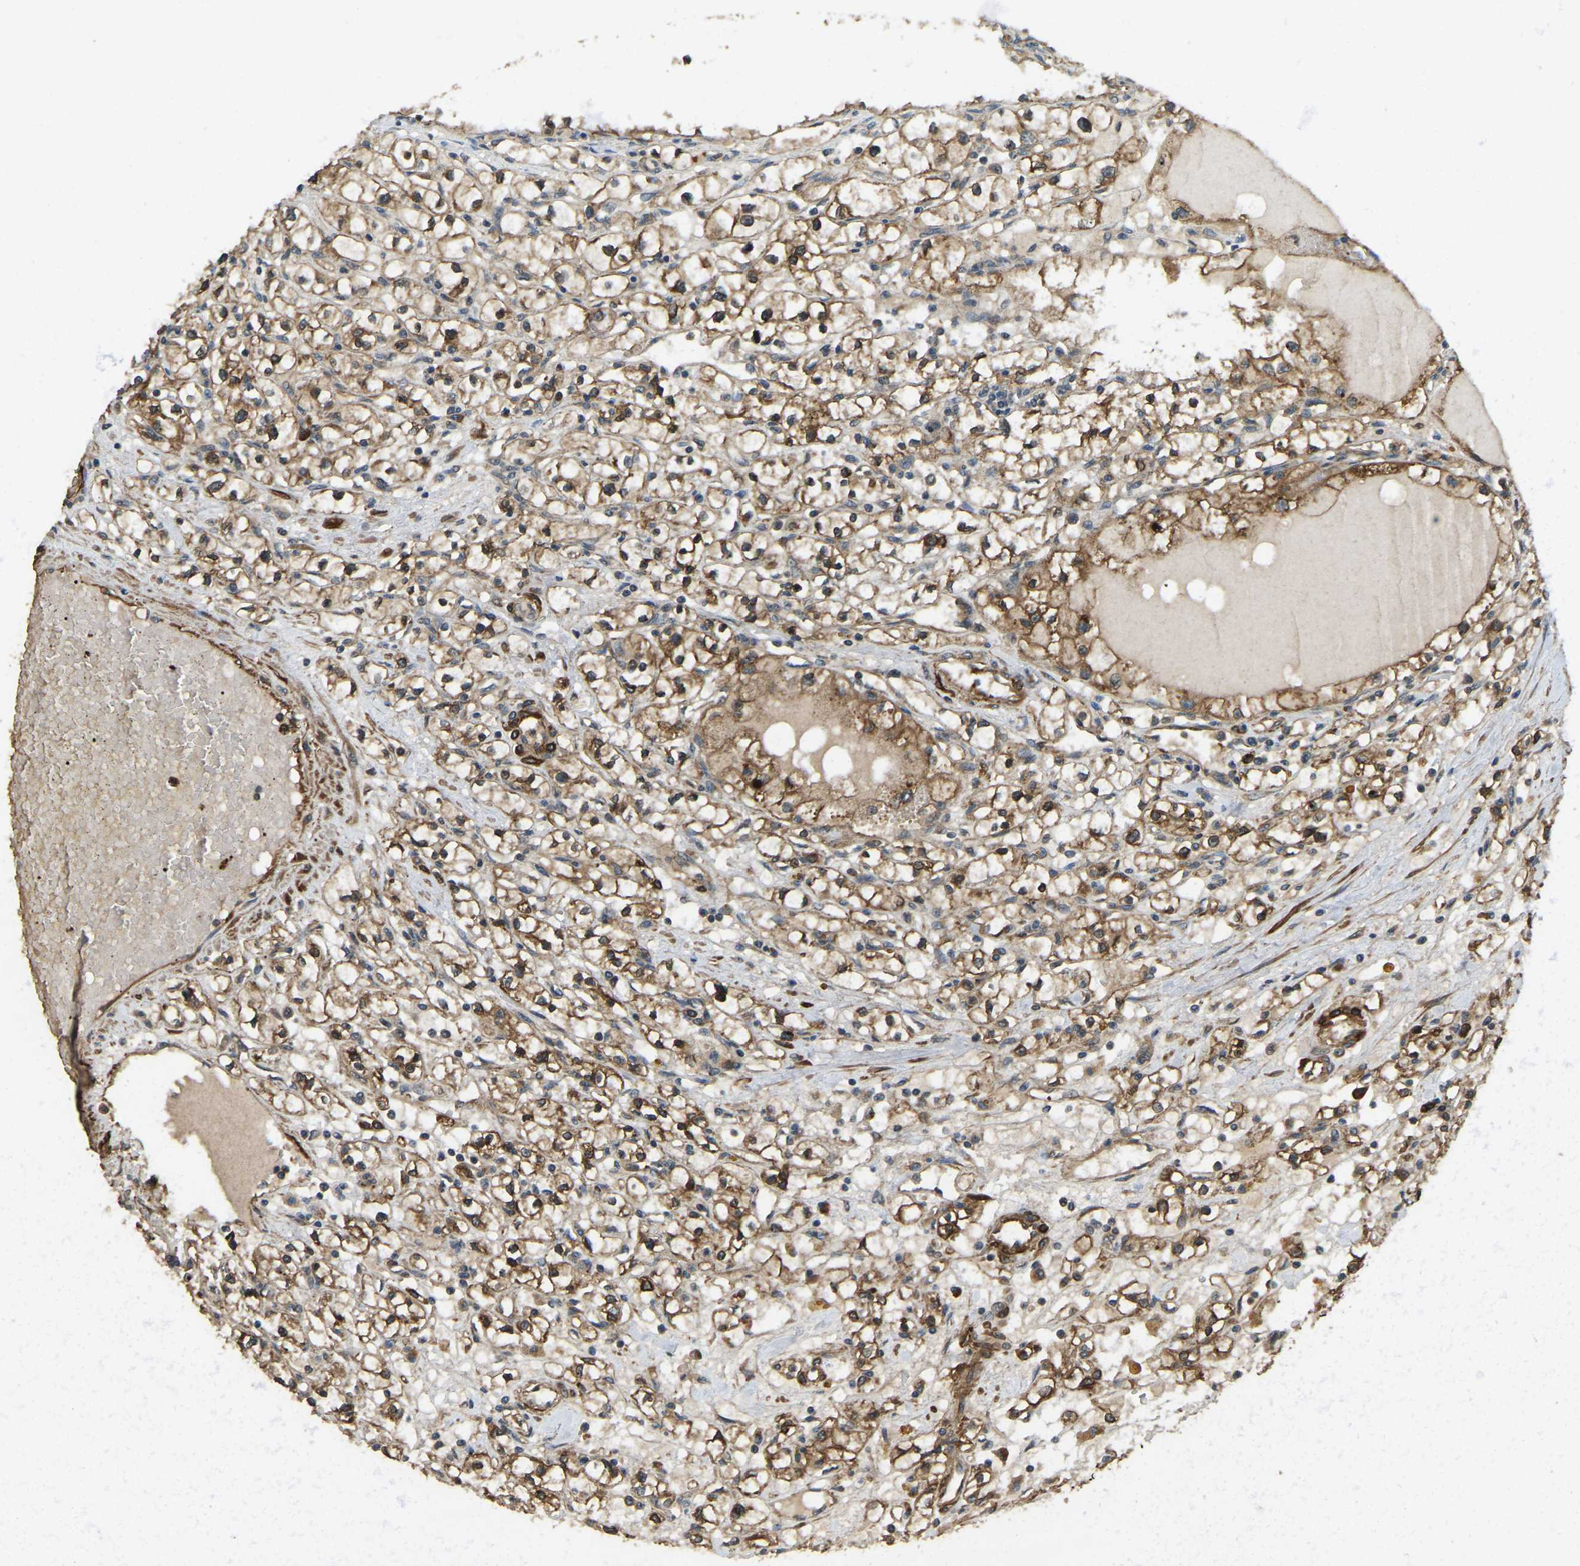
{"staining": {"intensity": "strong", "quantity": ">75%", "location": "cytoplasmic/membranous"}, "tissue": "renal cancer", "cell_type": "Tumor cells", "image_type": "cancer", "snomed": [{"axis": "morphology", "description": "Adenocarcinoma, NOS"}, {"axis": "topography", "description": "Kidney"}], "caption": "Immunohistochemical staining of renal cancer (adenocarcinoma) exhibits high levels of strong cytoplasmic/membranous expression in approximately >75% of tumor cells. (Stains: DAB (3,3'-diaminobenzidine) in brown, nuclei in blue, Microscopy: brightfield microscopy at high magnification).", "gene": "ERGIC1", "patient": {"sex": "male", "age": 56}}